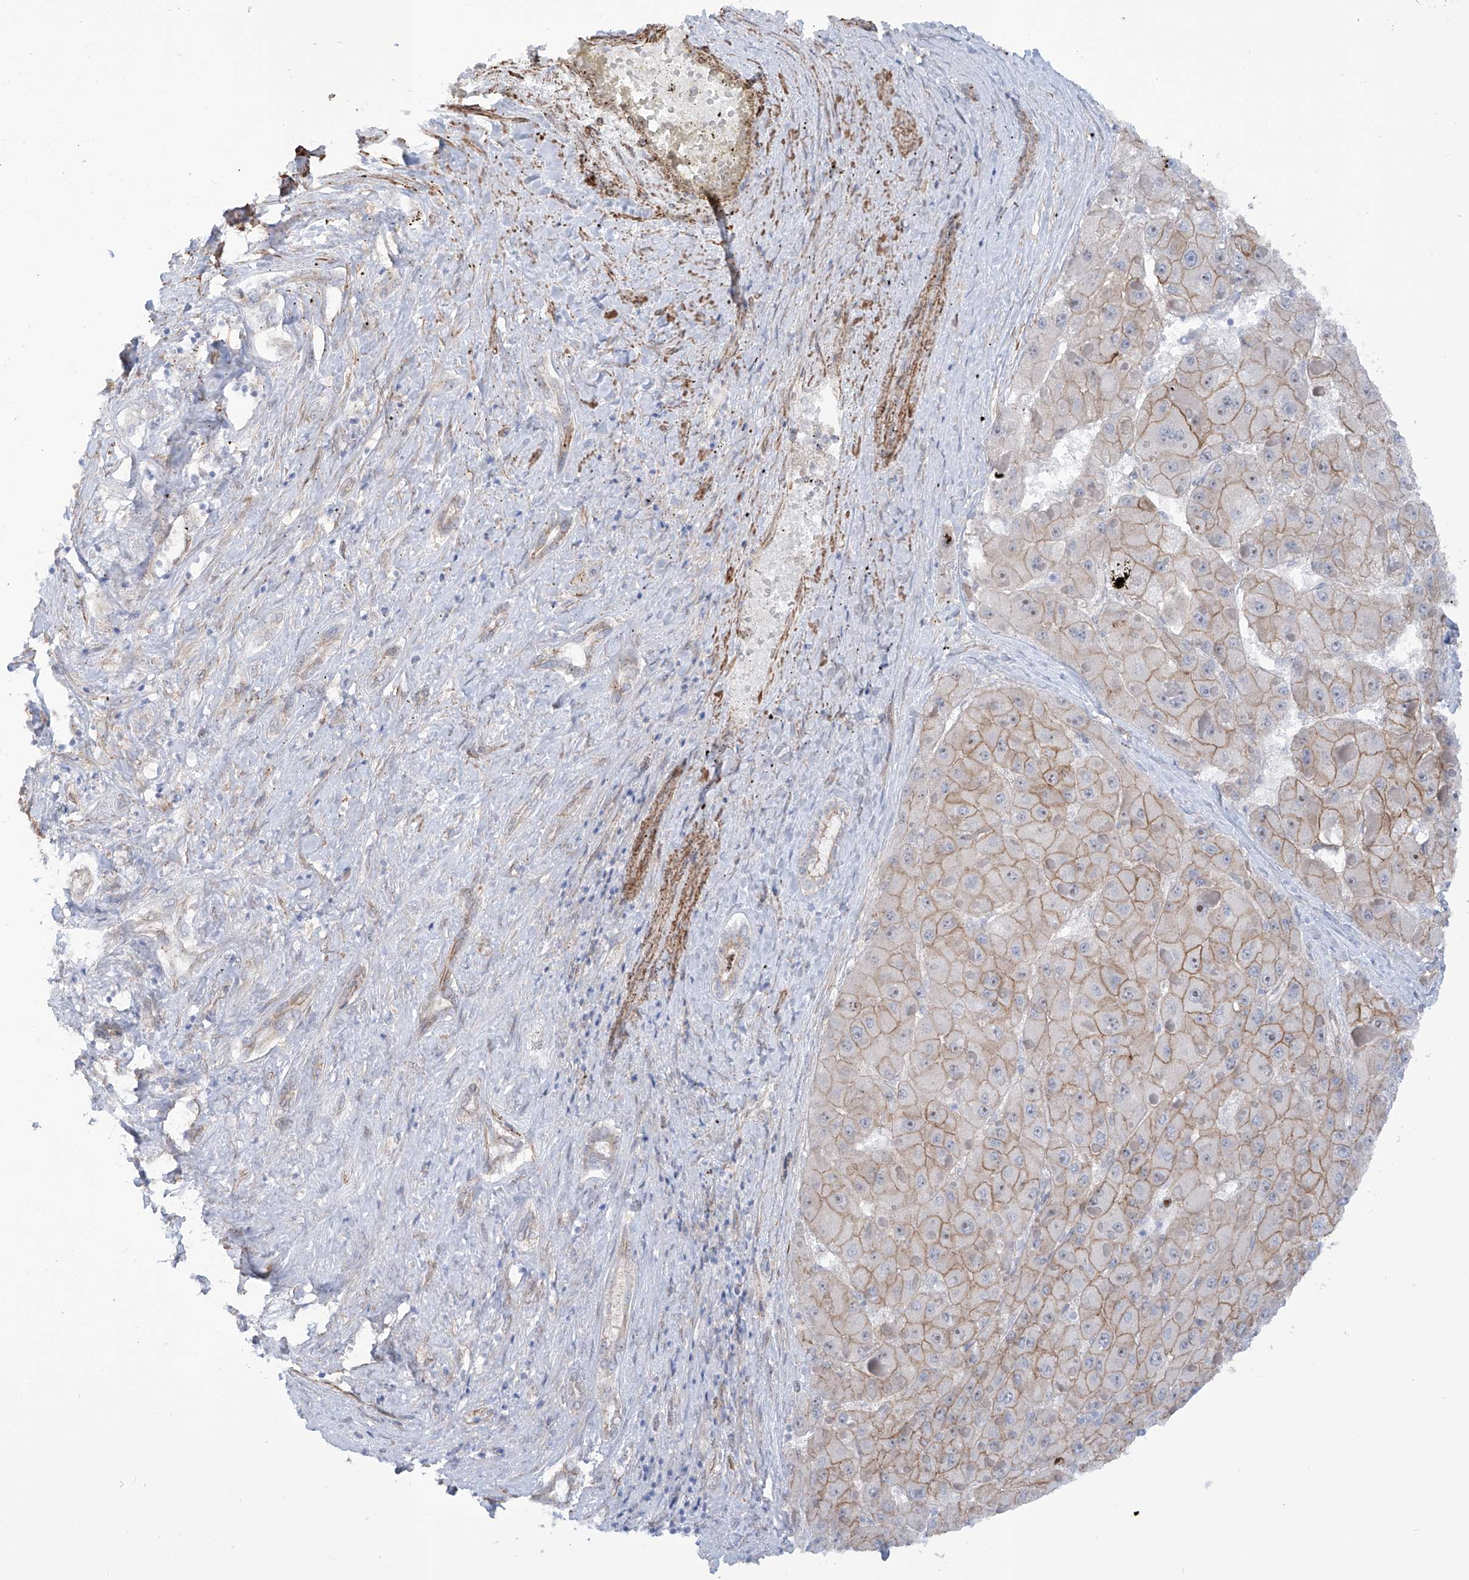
{"staining": {"intensity": "moderate", "quantity": "25%-75%", "location": "cytoplasmic/membranous"}, "tissue": "liver cancer", "cell_type": "Tumor cells", "image_type": "cancer", "snomed": [{"axis": "morphology", "description": "Carcinoma, Hepatocellular, NOS"}, {"axis": "topography", "description": "Liver"}], "caption": "There is medium levels of moderate cytoplasmic/membranous expression in tumor cells of hepatocellular carcinoma (liver), as demonstrated by immunohistochemical staining (brown color).", "gene": "ZNF490", "patient": {"sex": "female", "age": 73}}